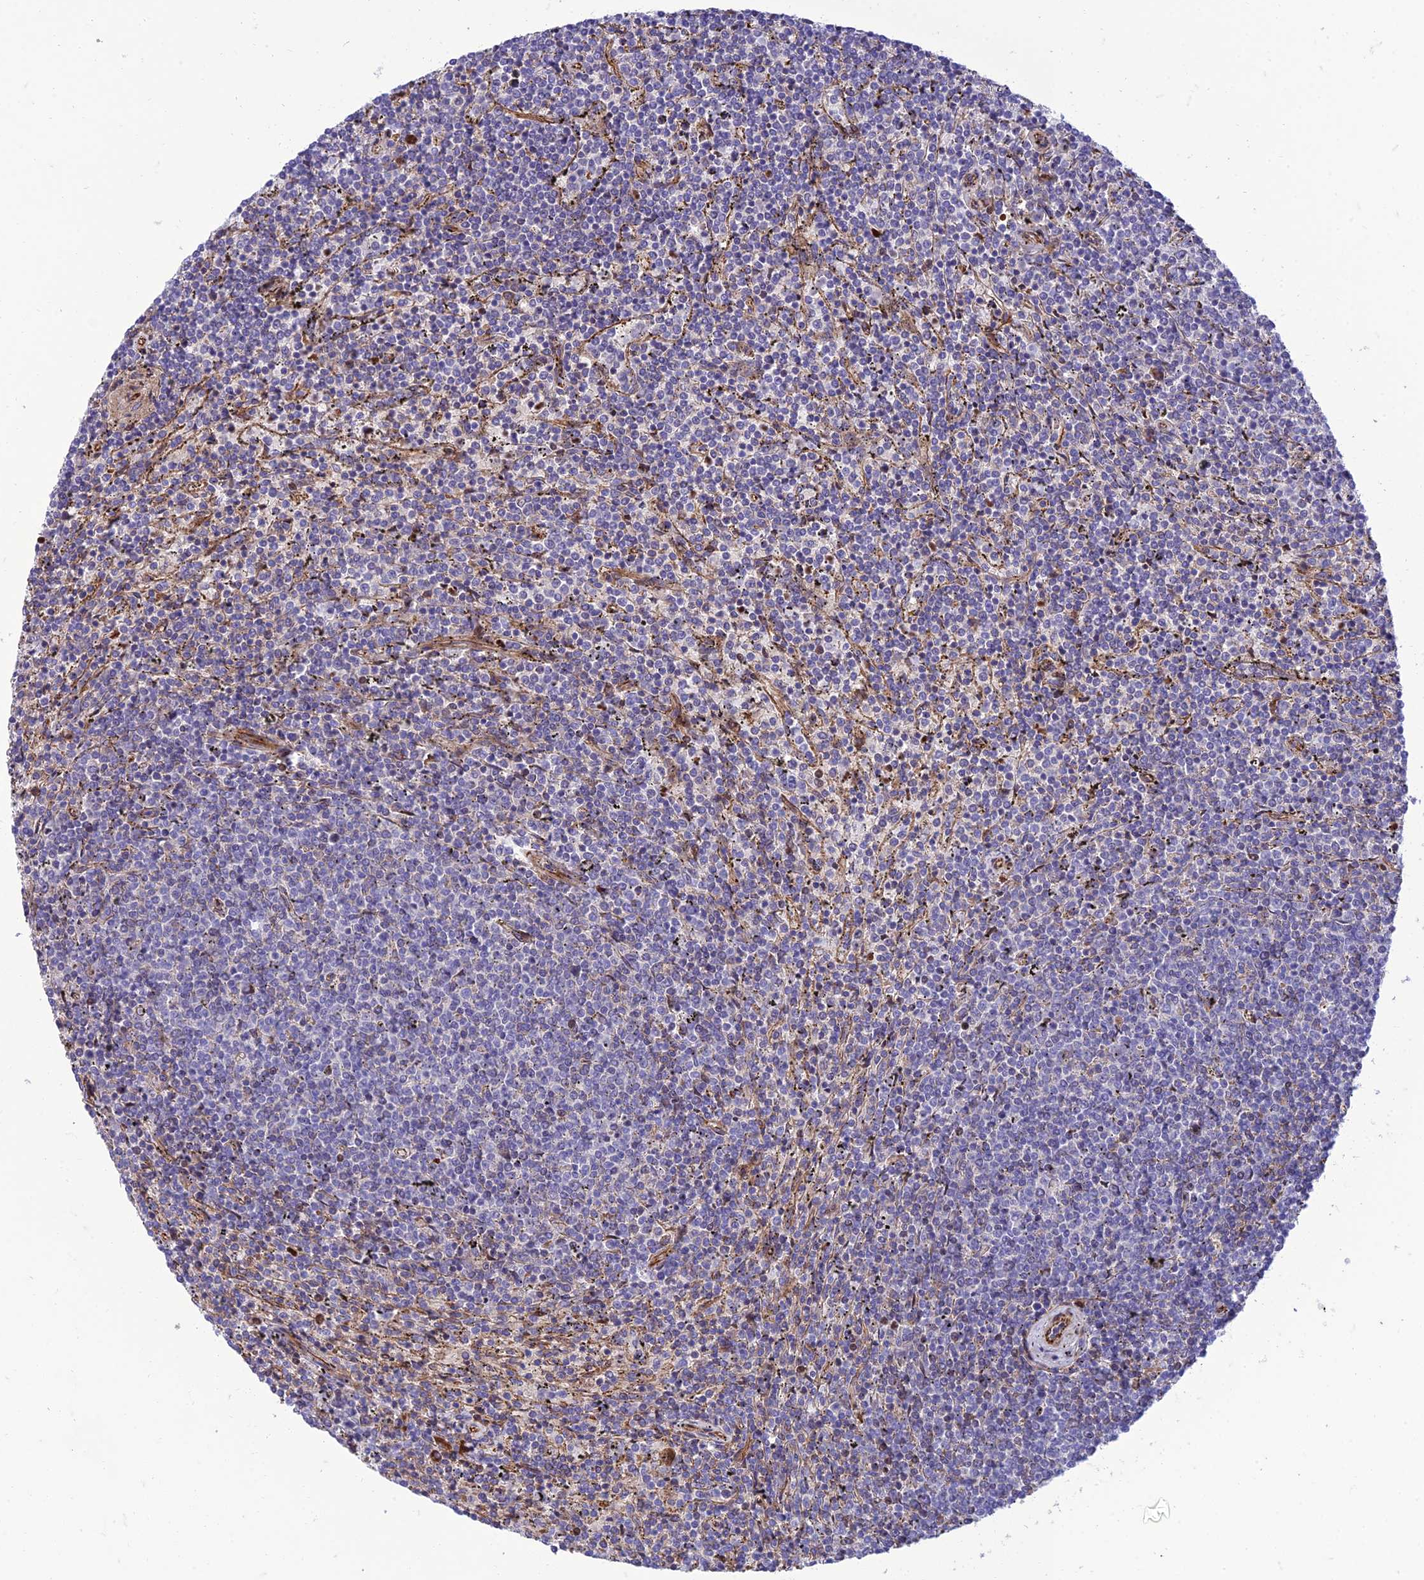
{"staining": {"intensity": "negative", "quantity": "none", "location": "none"}, "tissue": "lymphoma", "cell_type": "Tumor cells", "image_type": "cancer", "snomed": [{"axis": "morphology", "description": "Malignant lymphoma, non-Hodgkin's type, Low grade"}, {"axis": "topography", "description": "Spleen"}], "caption": "Lymphoma was stained to show a protein in brown. There is no significant staining in tumor cells.", "gene": "SEL1L3", "patient": {"sex": "female", "age": 50}}